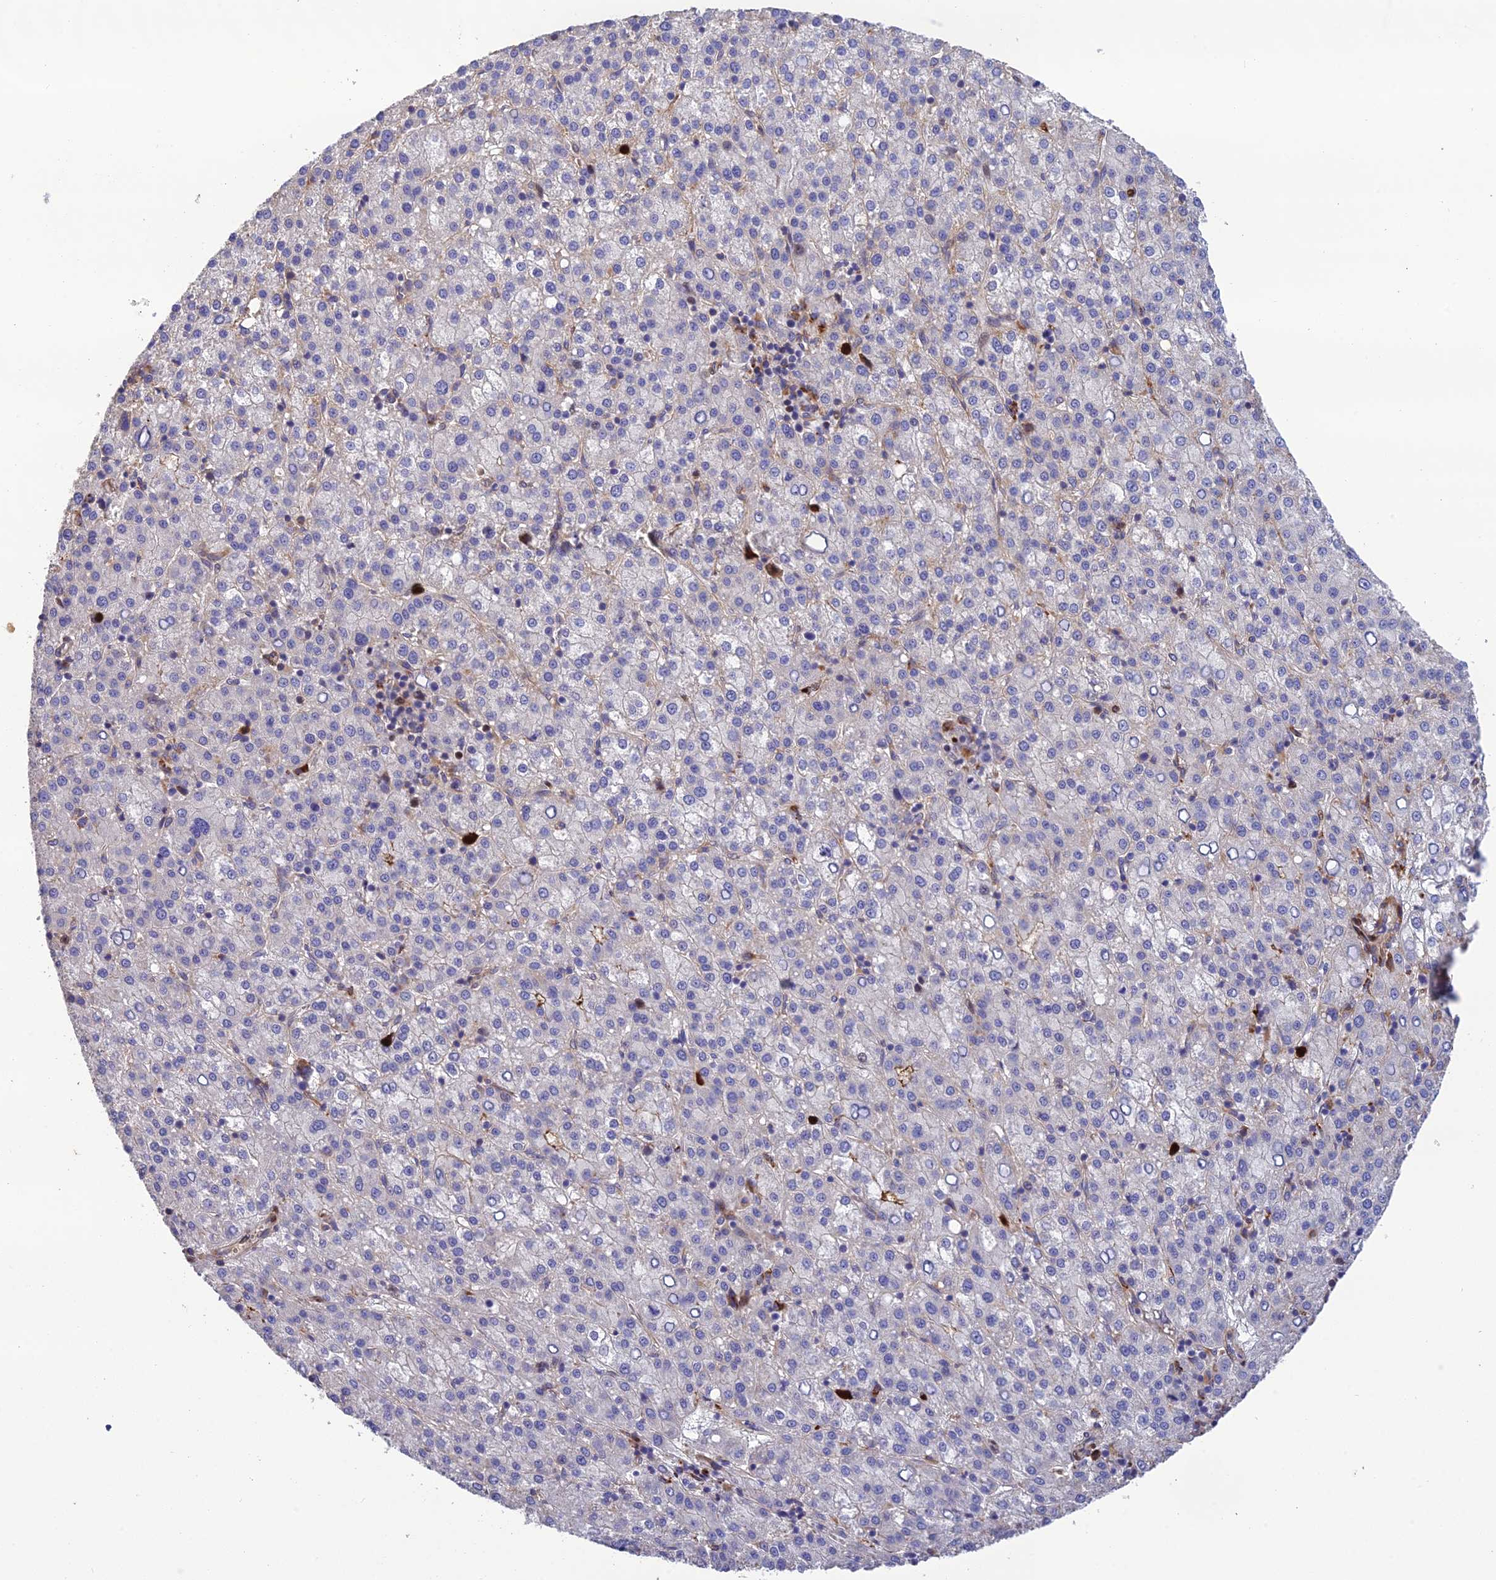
{"staining": {"intensity": "negative", "quantity": "none", "location": "none"}, "tissue": "liver cancer", "cell_type": "Tumor cells", "image_type": "cancer", "snomed": [{"axis": "morphology", "description": "Carcinoma, Hepatocellular, NOS"}, {"axis": "topography", "description": "Liver"}], "caption": "Immunohistochemistry (IHC) image of human liver cancer stained for a protein (brown), which shows no positivity in tumor cells. (Stains: DAB (3,3'-diaminobenzidine) immunohistochemistry with hematoxylin counter stain, Microscopy: brightfield microscopy at high magnification).", "gene": "CPSF4L", "patient": {"sex": "female", "age": 58}}